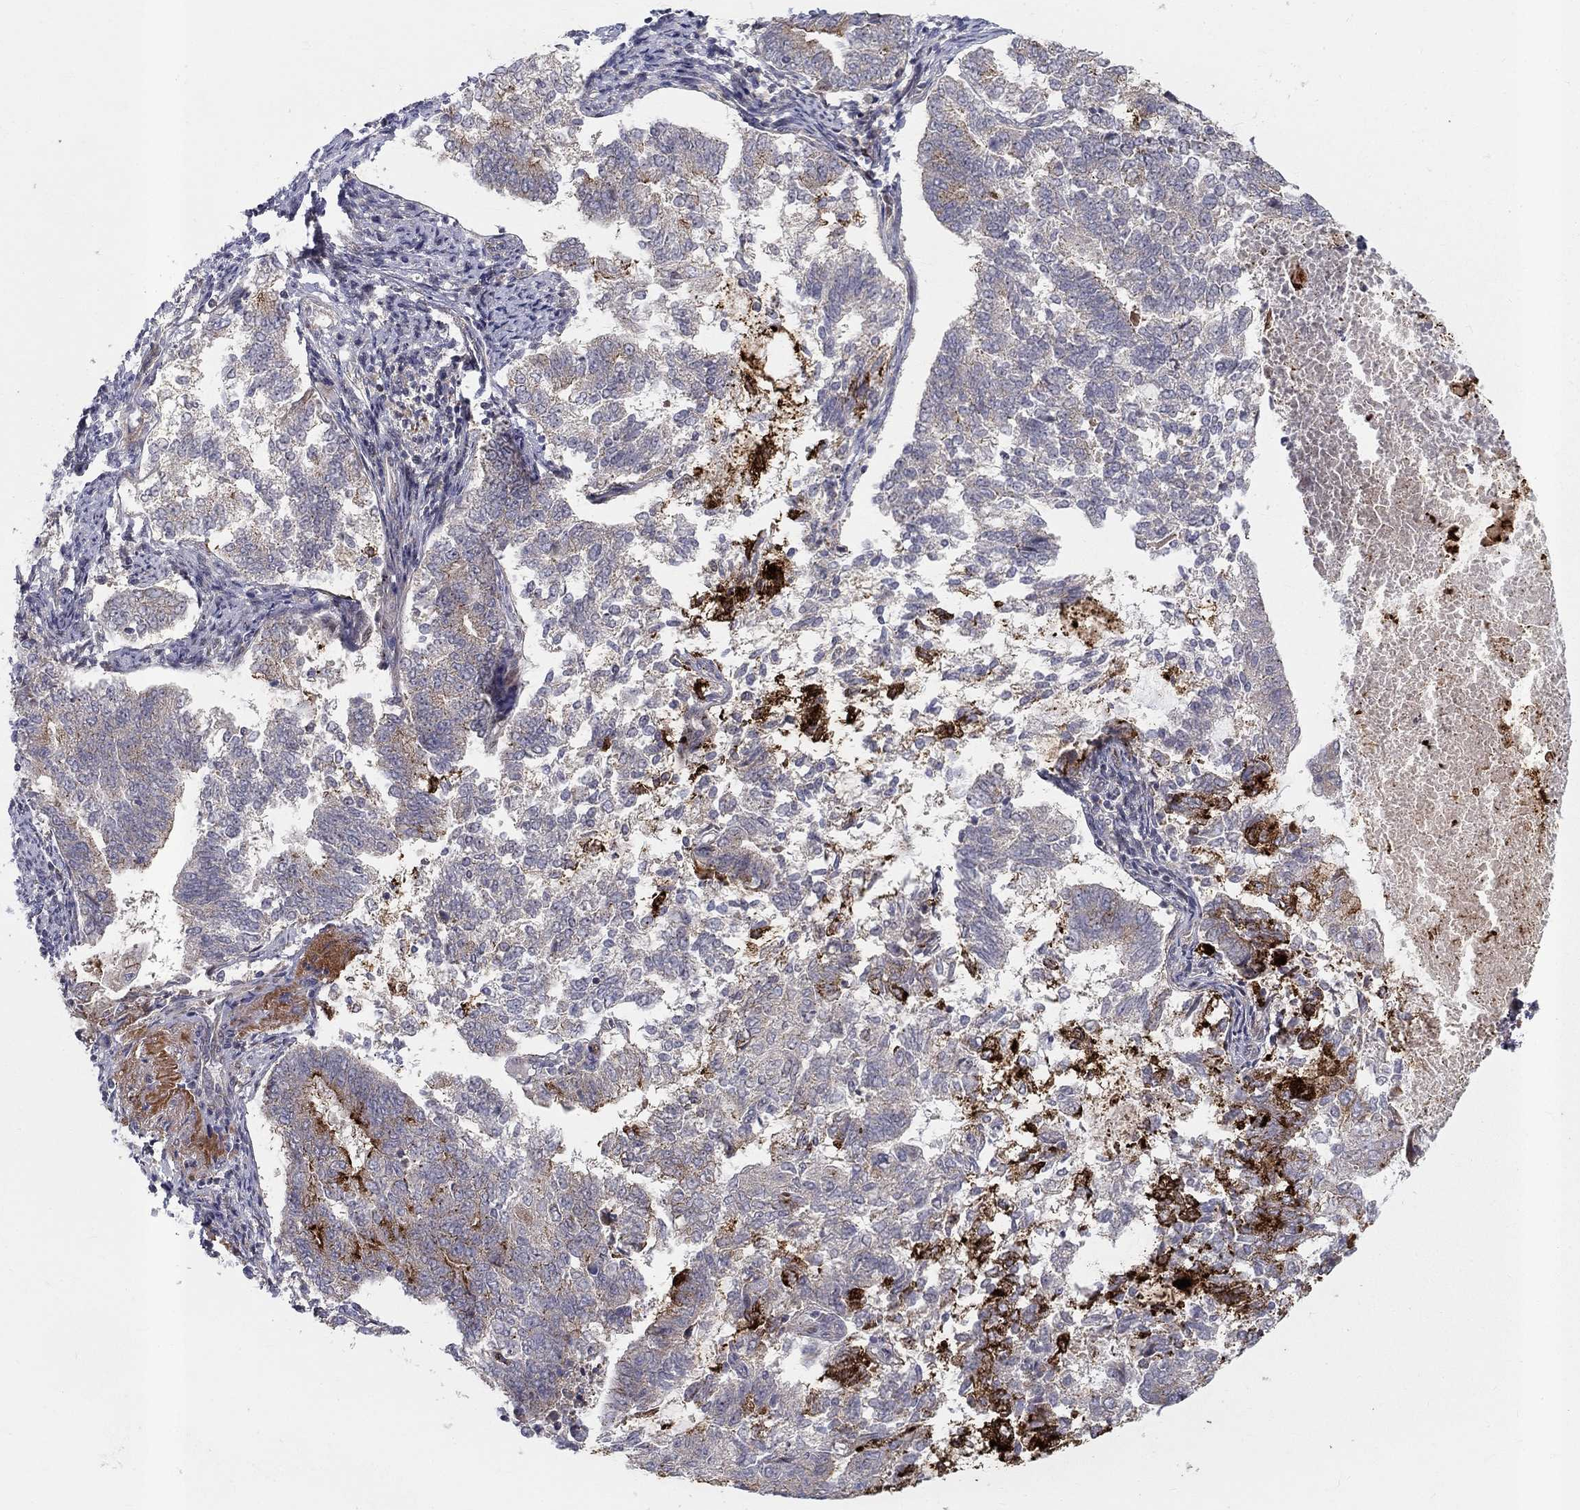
{"staining": {"intensity": "negative", "quantity": "none", "location": "none"}, "tissue": "endometrial cancer", "cell_type": "Tumor cells", "image_type": "cancer", "snomed": [{"axis": "morphology", "description": "Adenocarcinoma, NOS"}, {"axis": "topography", "description": "Endometrium"}], "caption": "Immunohistochemistry histopathology image of neoplastic tissue: human endometrial cancer (adenocarcinoma) stained with DAB (3,3'-diaminobenzidine) exhibits no significant protein expression in tumor cells. (Stains: DAB immunohistochemistry (IHC) with hematoxylin counter stain, Microscopy: brightfield microscopy at high magnification).", "gene": "WDR19", "patient": {"sex": "female", "age": 65}}